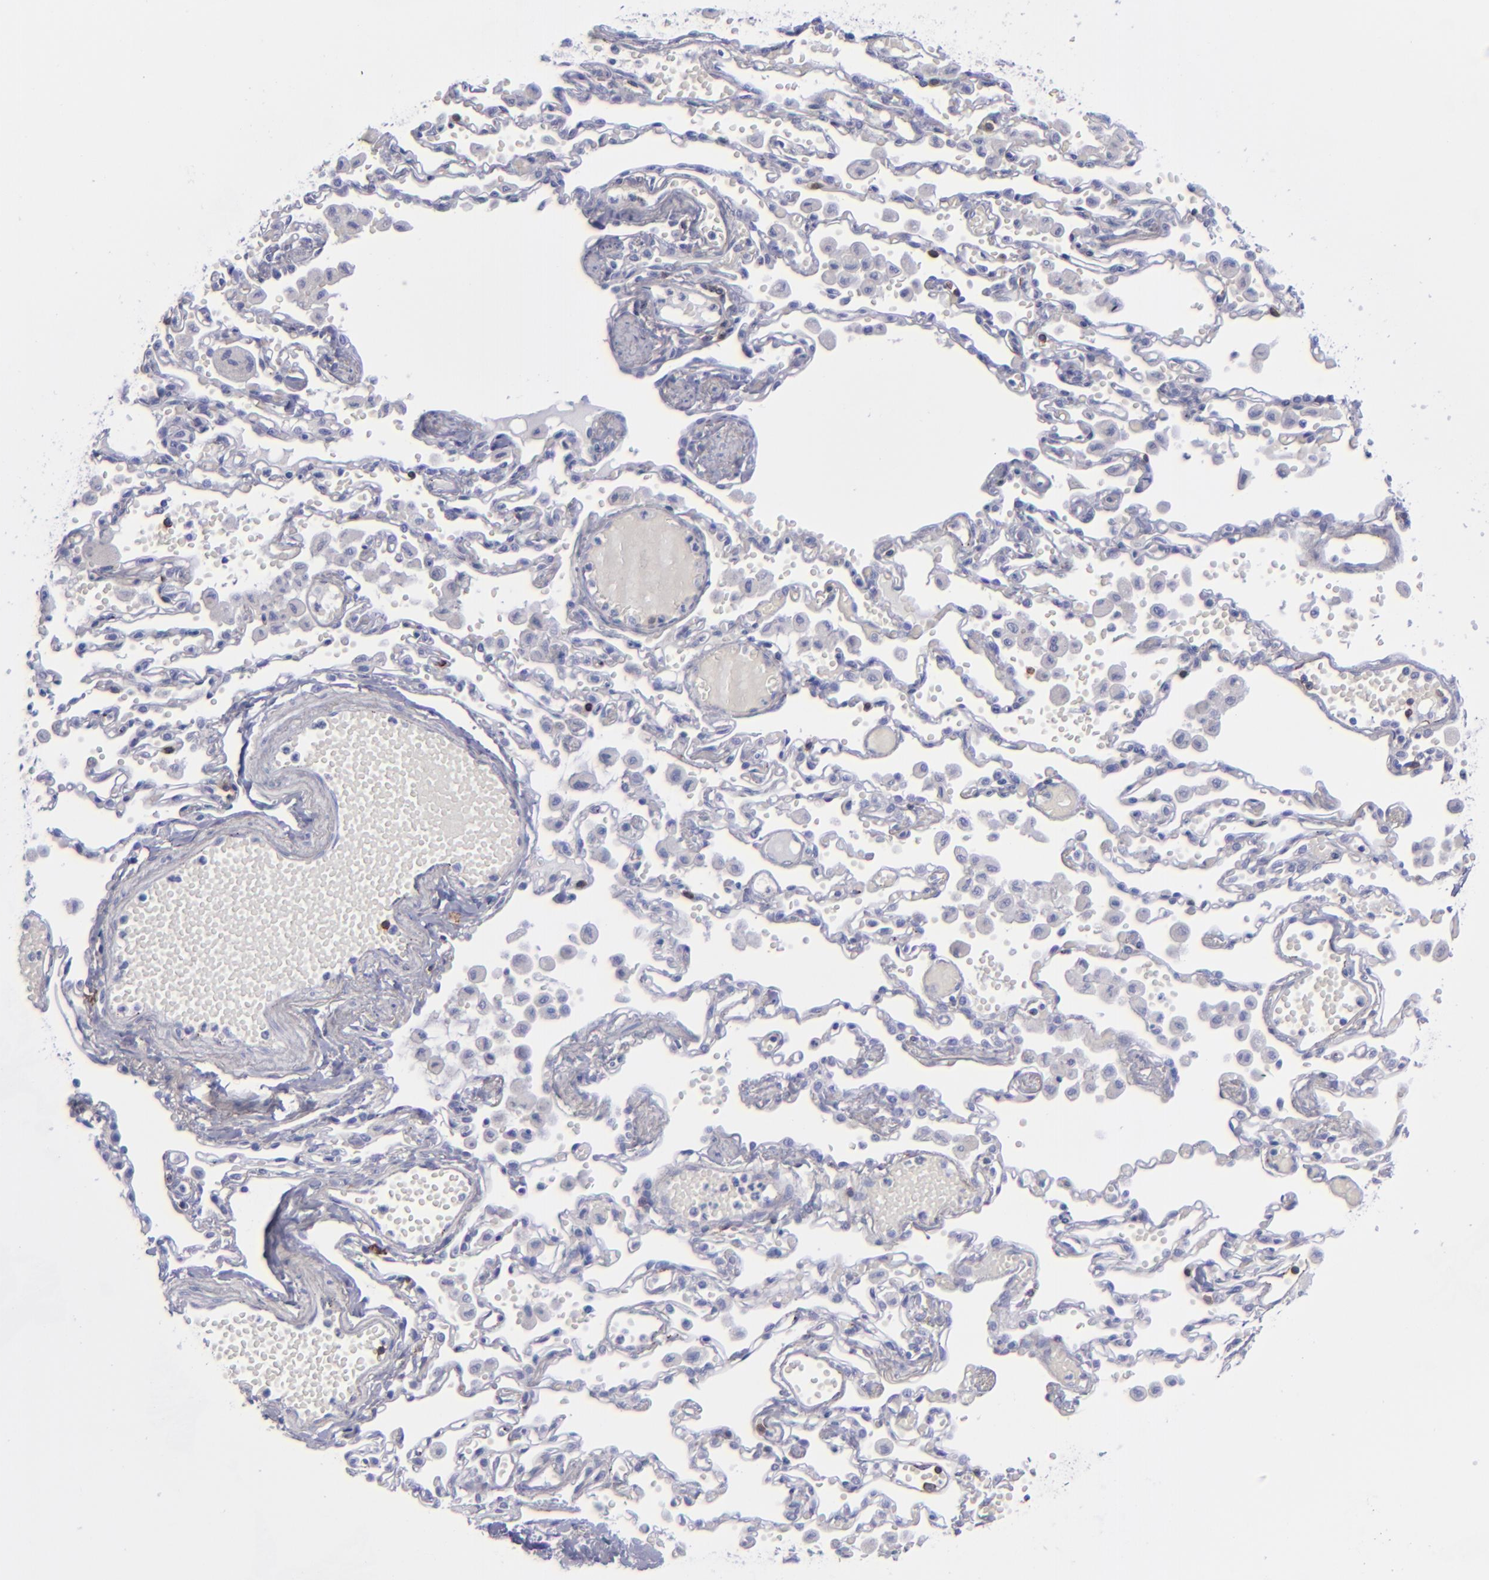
{"staining": {"intensity": "negative", "quantity": "none", "location": "none"}, "tissue": "bronchus", "cell_type": "Respiratory epithelial cells", "image_type": "normal", "snomed": [{"axis": "morphology", "description": "Normal tissue, NOS"}, {"axis": "topography", "description": "Cartilage tissue"}, {"axis": "topography", "description": "Bronchus"}, {"axis": "topography", "description": "Lung"}, {"axis": "topography", "description": "Peripheral nerve tissue"}], "caption": "Immunohistochemistry (IHC) photomicrograph of unremarkable bronchus: human bronchus stained with DAB exhibits no significant protein positivity in respiratory epithelial cells.", "gene": "CD27", "patient": {"sex": "female", "age": 49}}